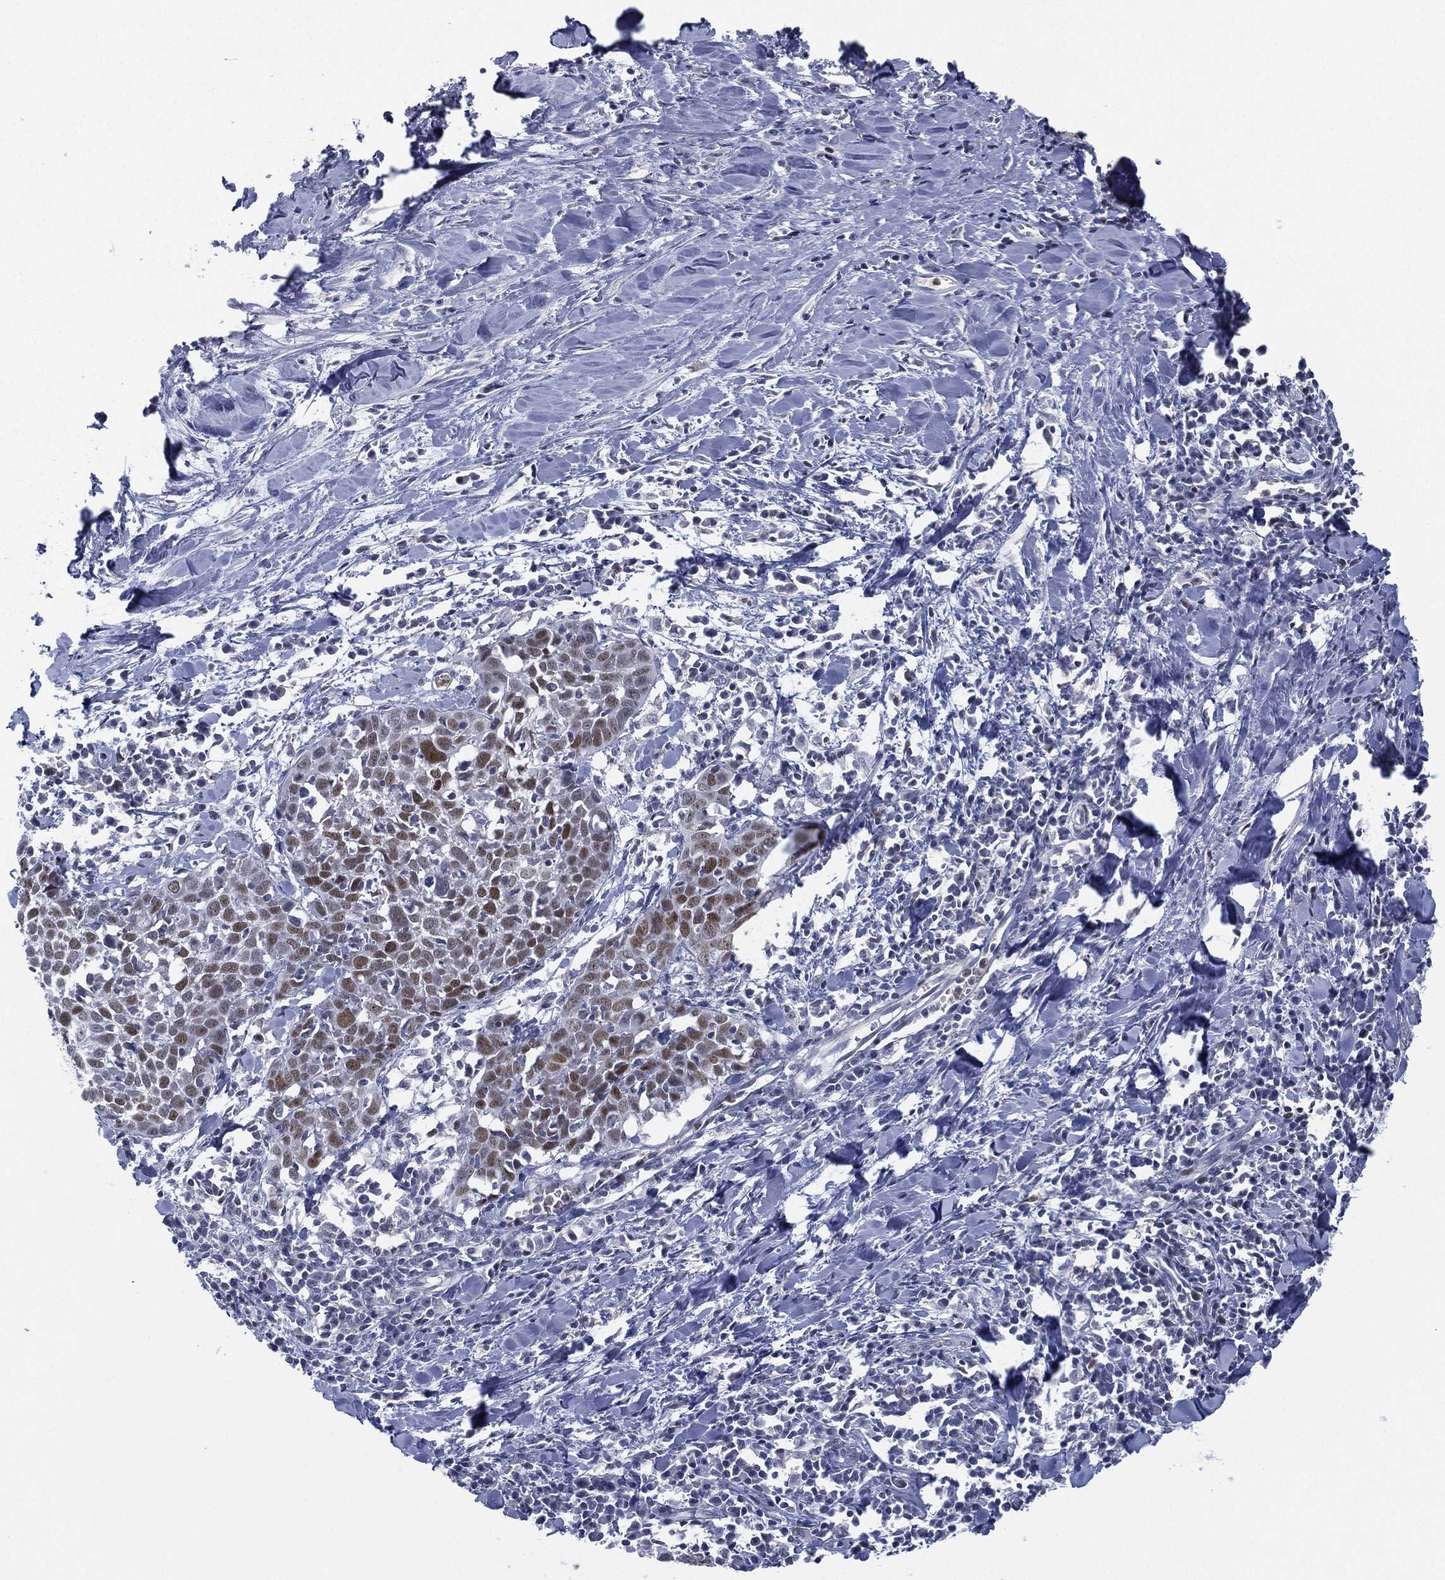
{"staining": {"intensity": "moderate", "quantity": "<25%", "location": "nuclear"}, "tissue": "lung cancer", "cell_type": "Tumor cells", "image_type": "cancer", "snomed": [{"axis": "morphology", "description": "Squamous cell carcinoma, NOS"}, {"axis": "topography", "description": "Lung"}], "caption": "Immunohistochemistry (IHC) photomicrograph of neoplastic tissue: human squamous cell carcinoma (lung) stained using IHC exhibits low levels of moderate protein expression localized specifically in the nuclear of tumor cells, appearing as a nuclear brown color.", "gene": "ZNF711", "patient": {"sex": "male", "age": 57}}